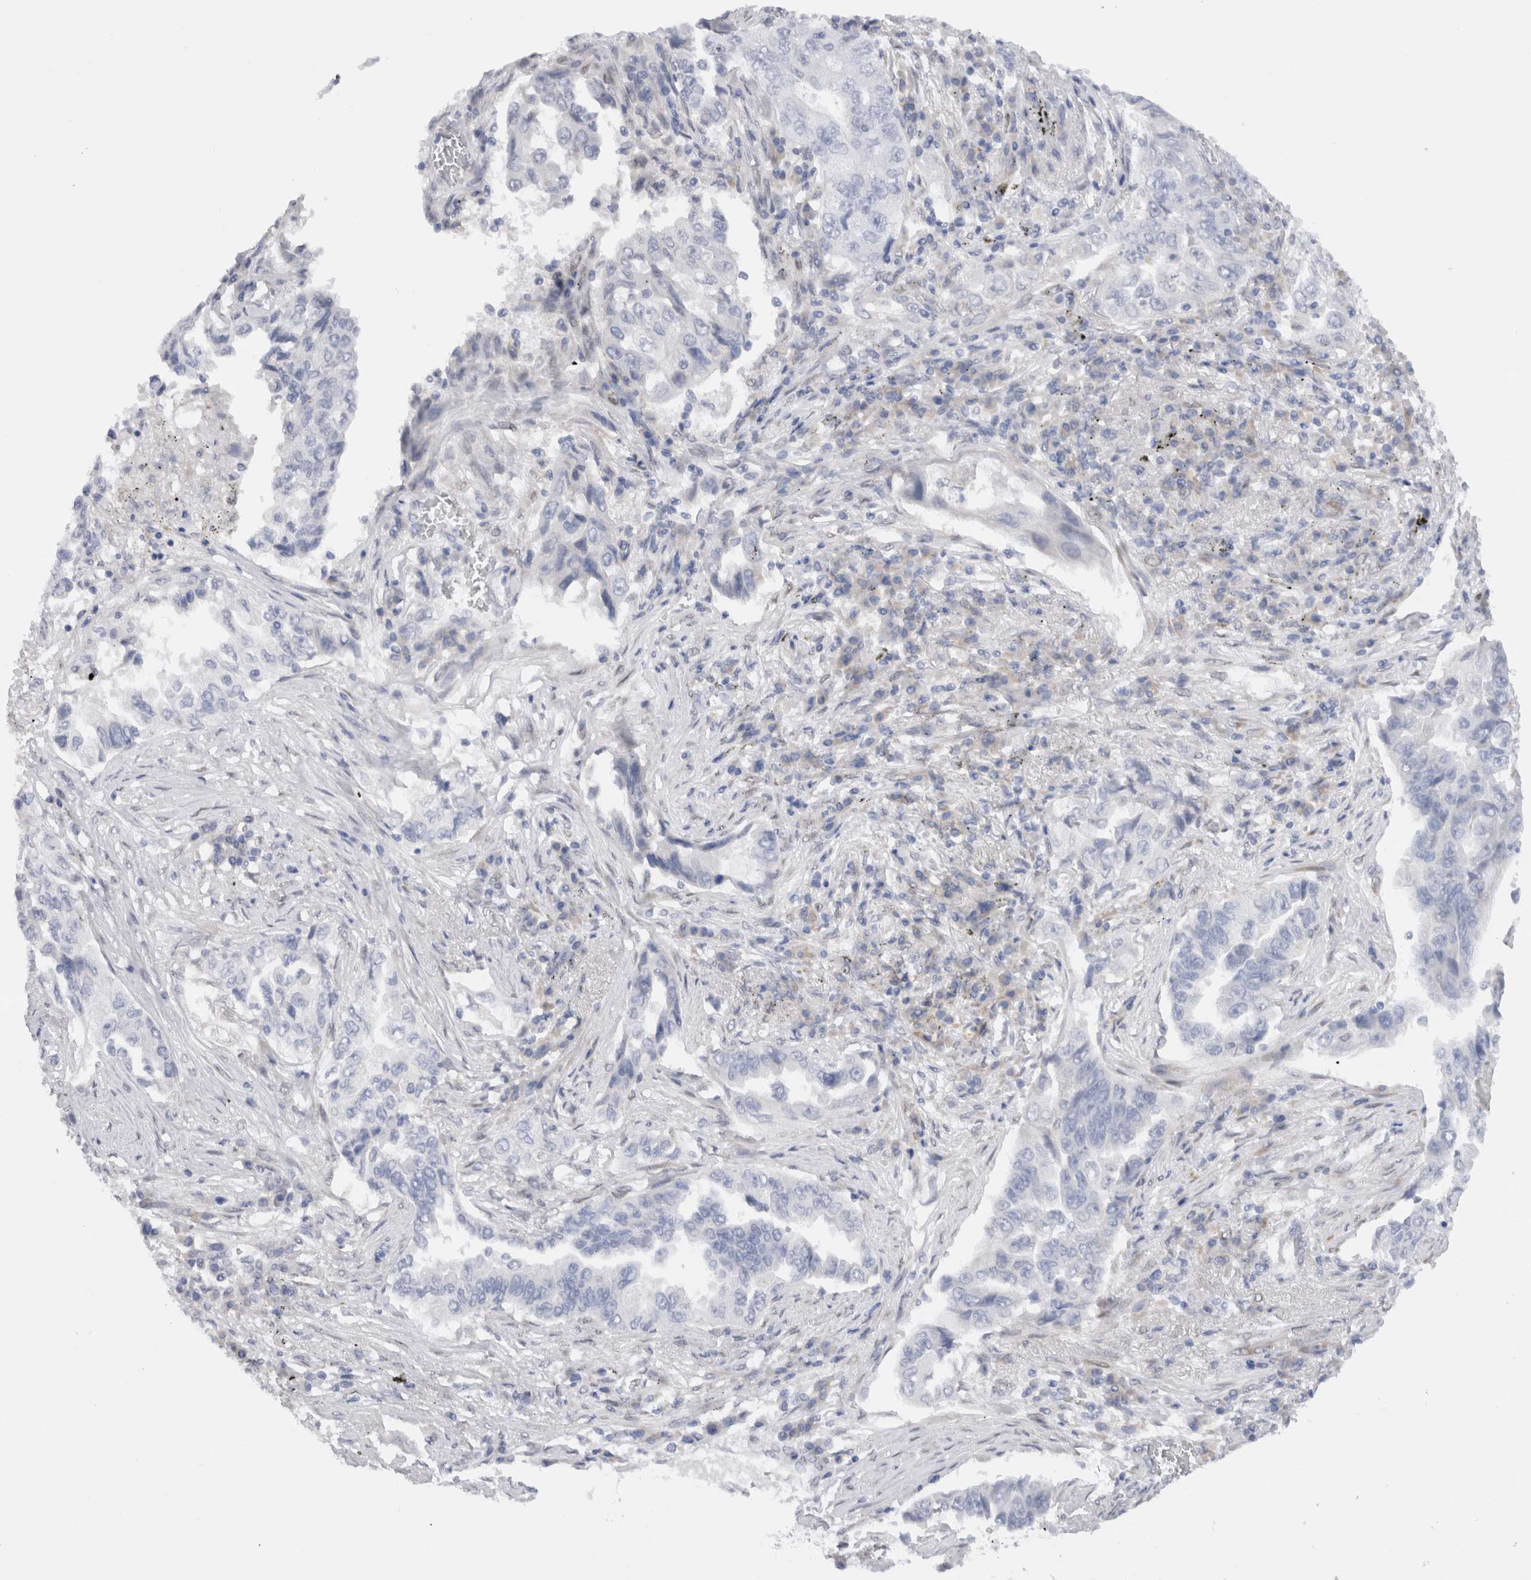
{"staining": {"intensity": "negative", "quantity": "none", "location": "none"}, "tissue": "lung cancer", "cell_type": "Tumor cells", "image_type": "cancer", "snomed": [{"axis": "morphology", "description": "Adenocarcinoma, NOS"}, {"axis": "topography", "description": "Lung"}], "caption": "The histopathology image displays no significant expression in tumor cells of adenocarcinoma (lung).", "gene": "VCPIP1", "patient": {"sex": "female", "age": 51}}